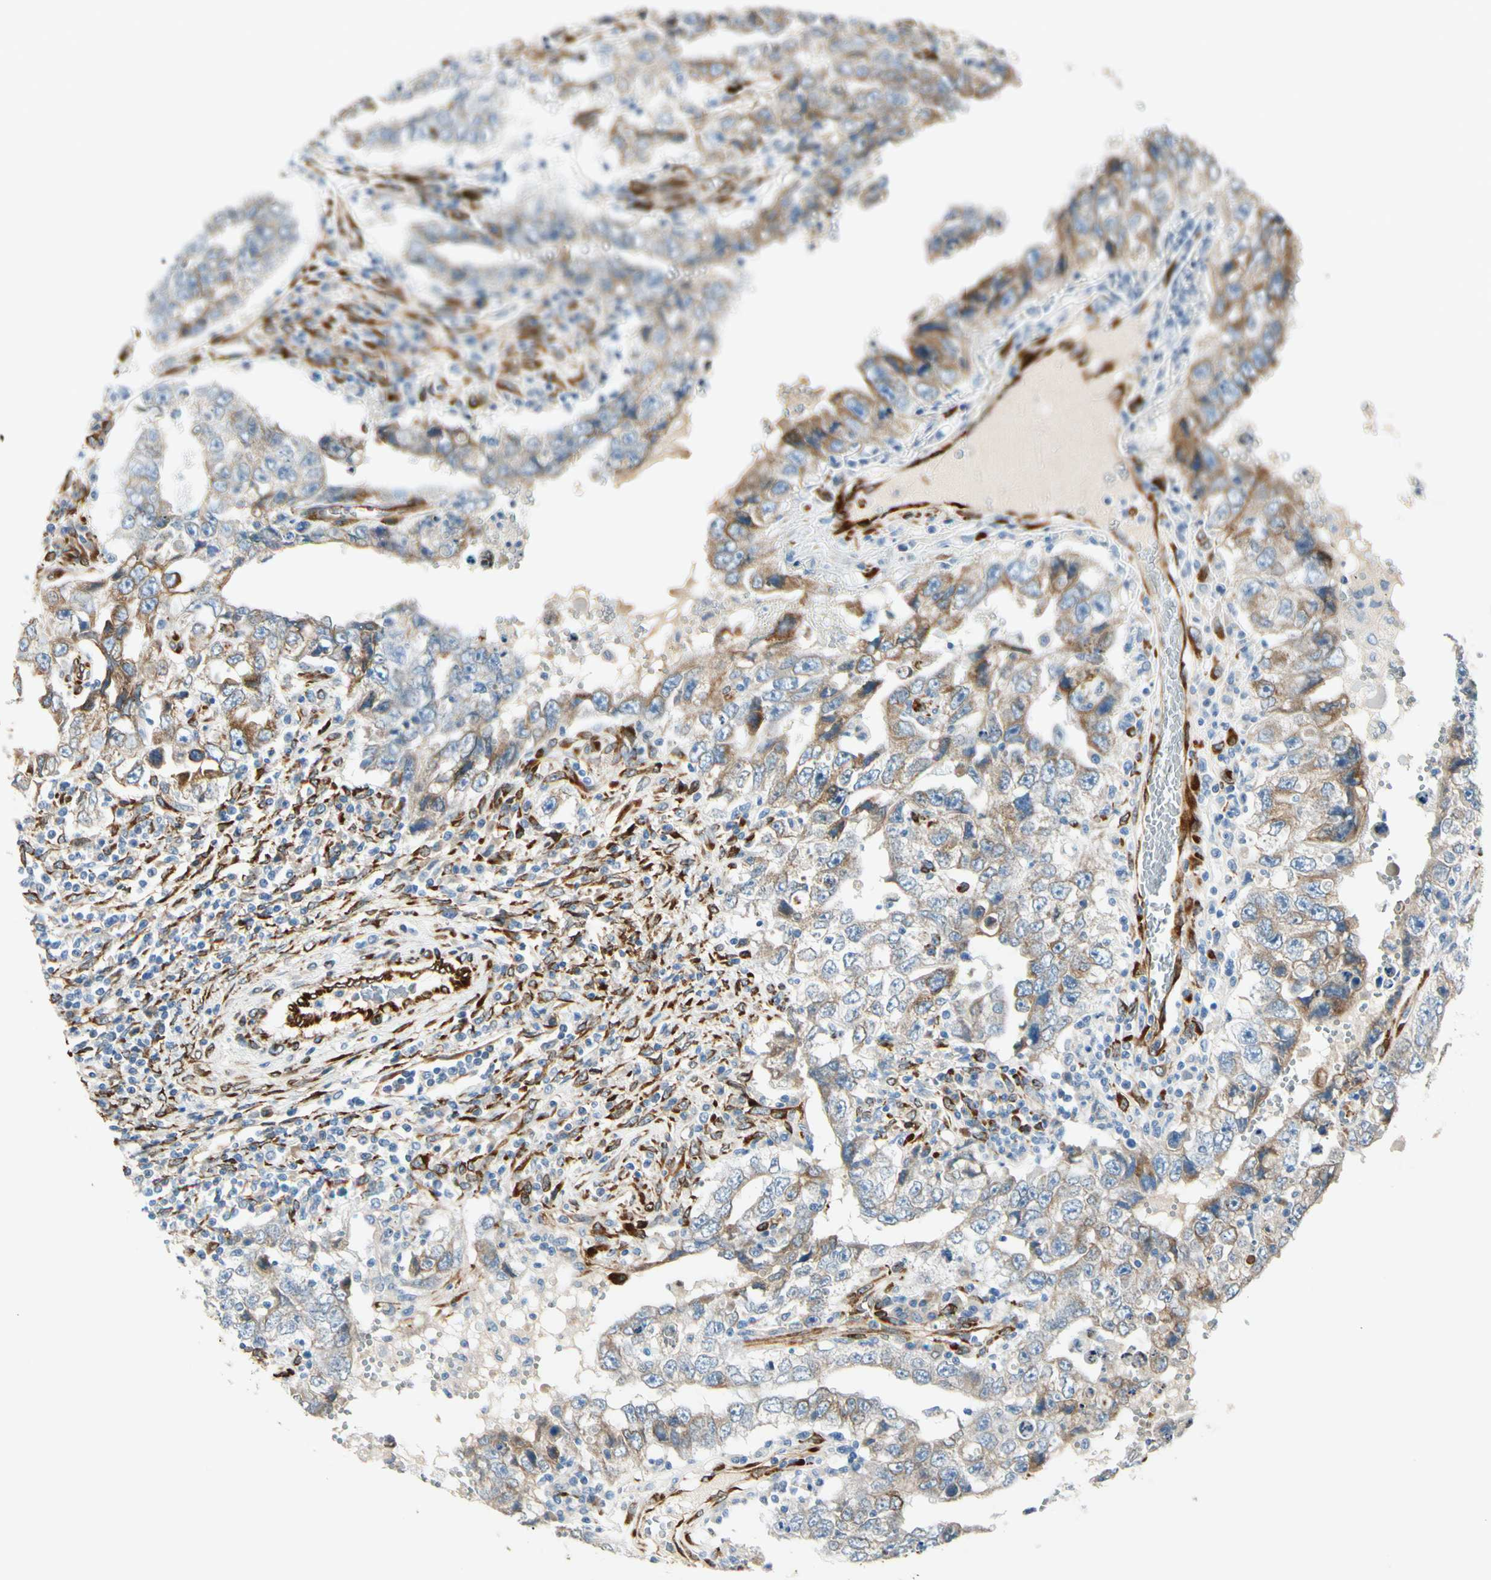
{"staining": {"intensity": "weak", "quantity": ">75%", "location": "cytoplasmic/membranous"}, "tissue": "testis cancer", "cell_type": "Tumor cells", "image_type": "cancer", "snomed": [{"axis": "morphology", "description": "Carcinoma, Embryonal, NOS"}, {"axis": "topography", "description": "Testis"}], "caption": "A photomicrograph of testis cancer stained for a protein demonstrates weak cytoplasmic/membranous brown staining in tumor cells.", "gene": "FKBP7", "patient": {"sex": "male", "age": 26}}